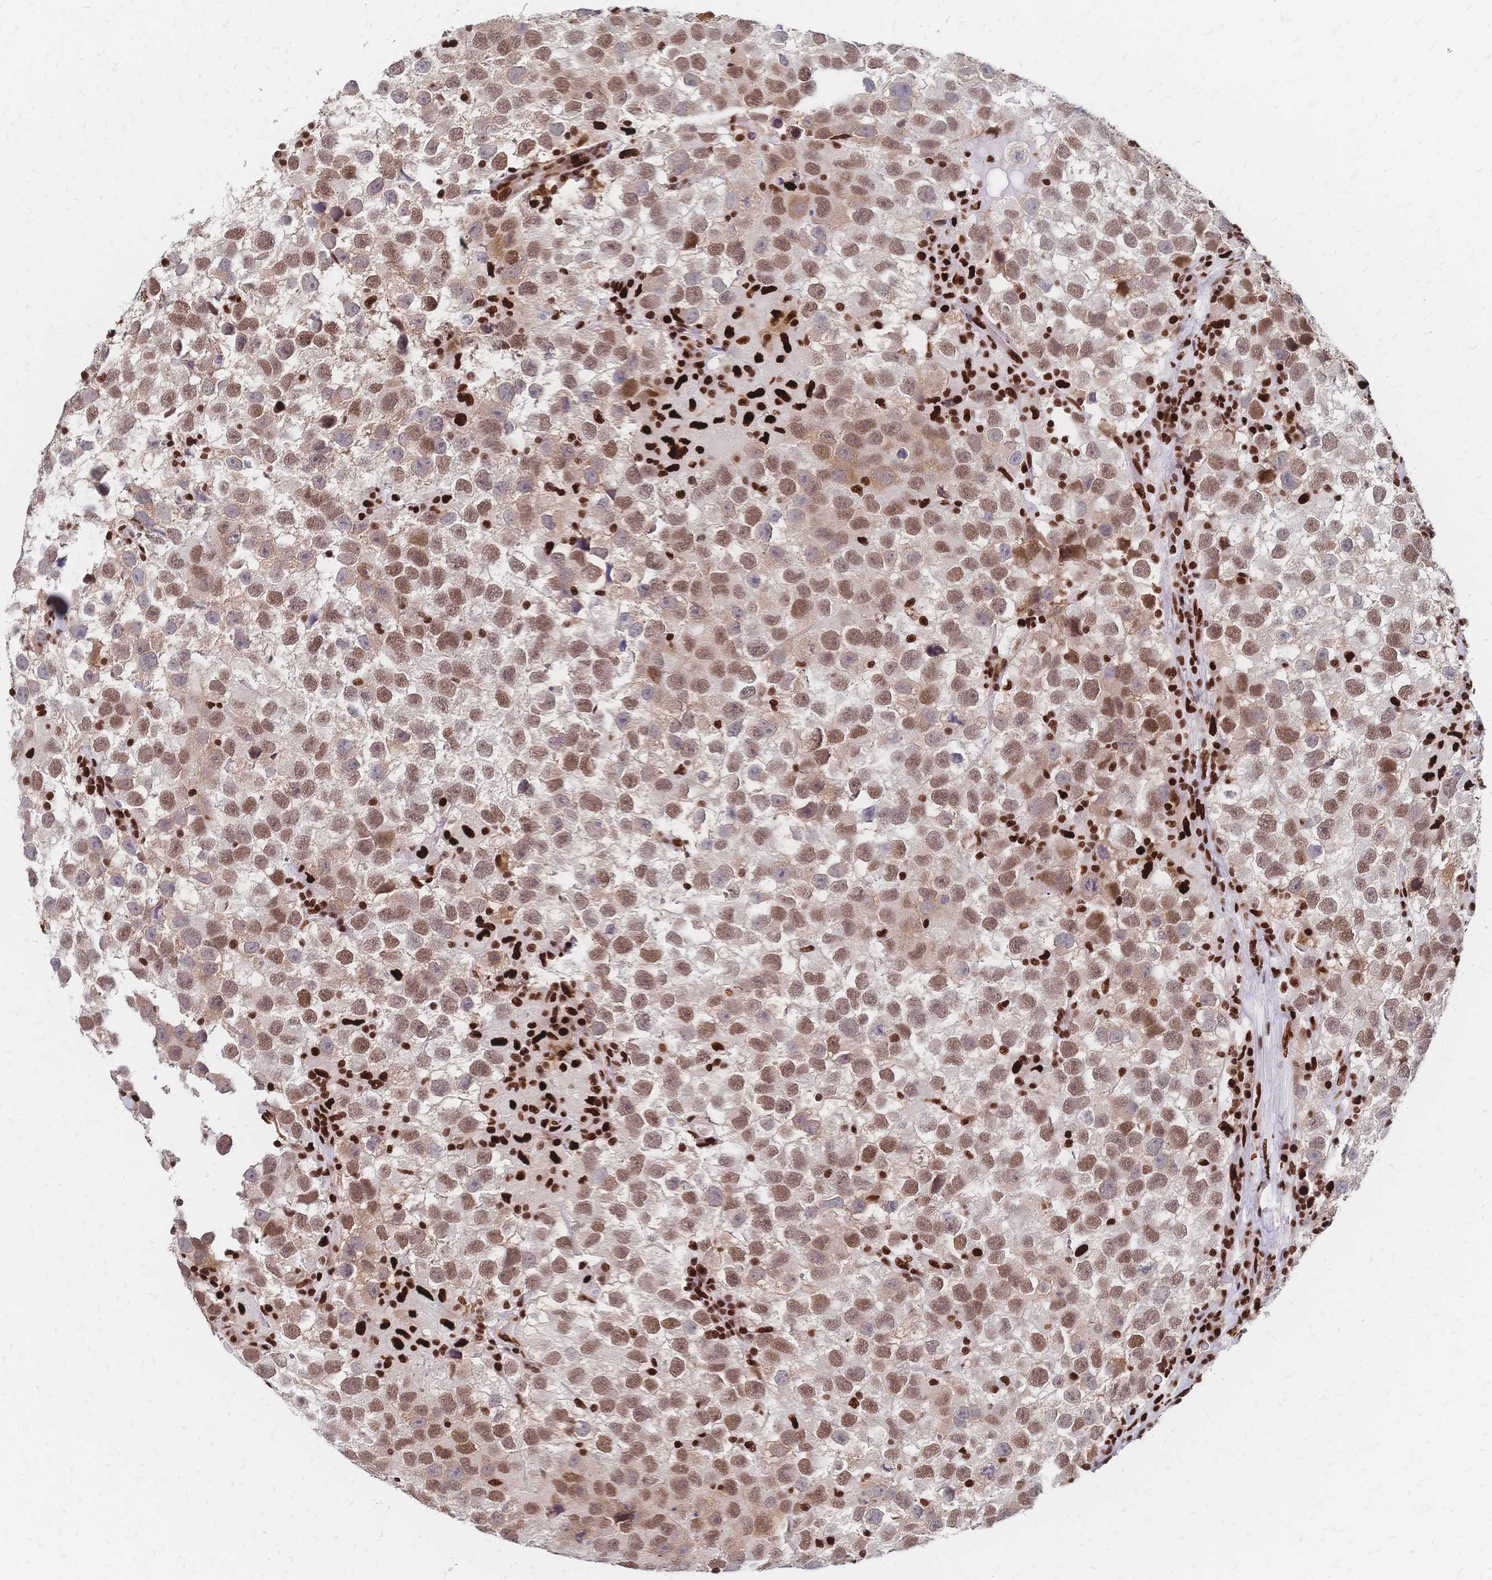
{"staining": {"intensity": "moderate", "quantity": ">75%", "location": "nuclear"}, "tissue": "testis cancer", "cell_type": "Tumor cells", "image_type": "cancer", "snomed": [{"axis": "morphology", "description": "Seminoma, NOS"}, {"axis": "topography", "description": "Testis"}], "caption": "DAB (3,3'-diaminobenzidine) immunohistochemical staining of seminoma (testis) demonstrates moderate nuclear protein staining in approximately >75% of tumor cells.", "gene": "HDGF", "patient": {"sex": "male", "age": 26}}